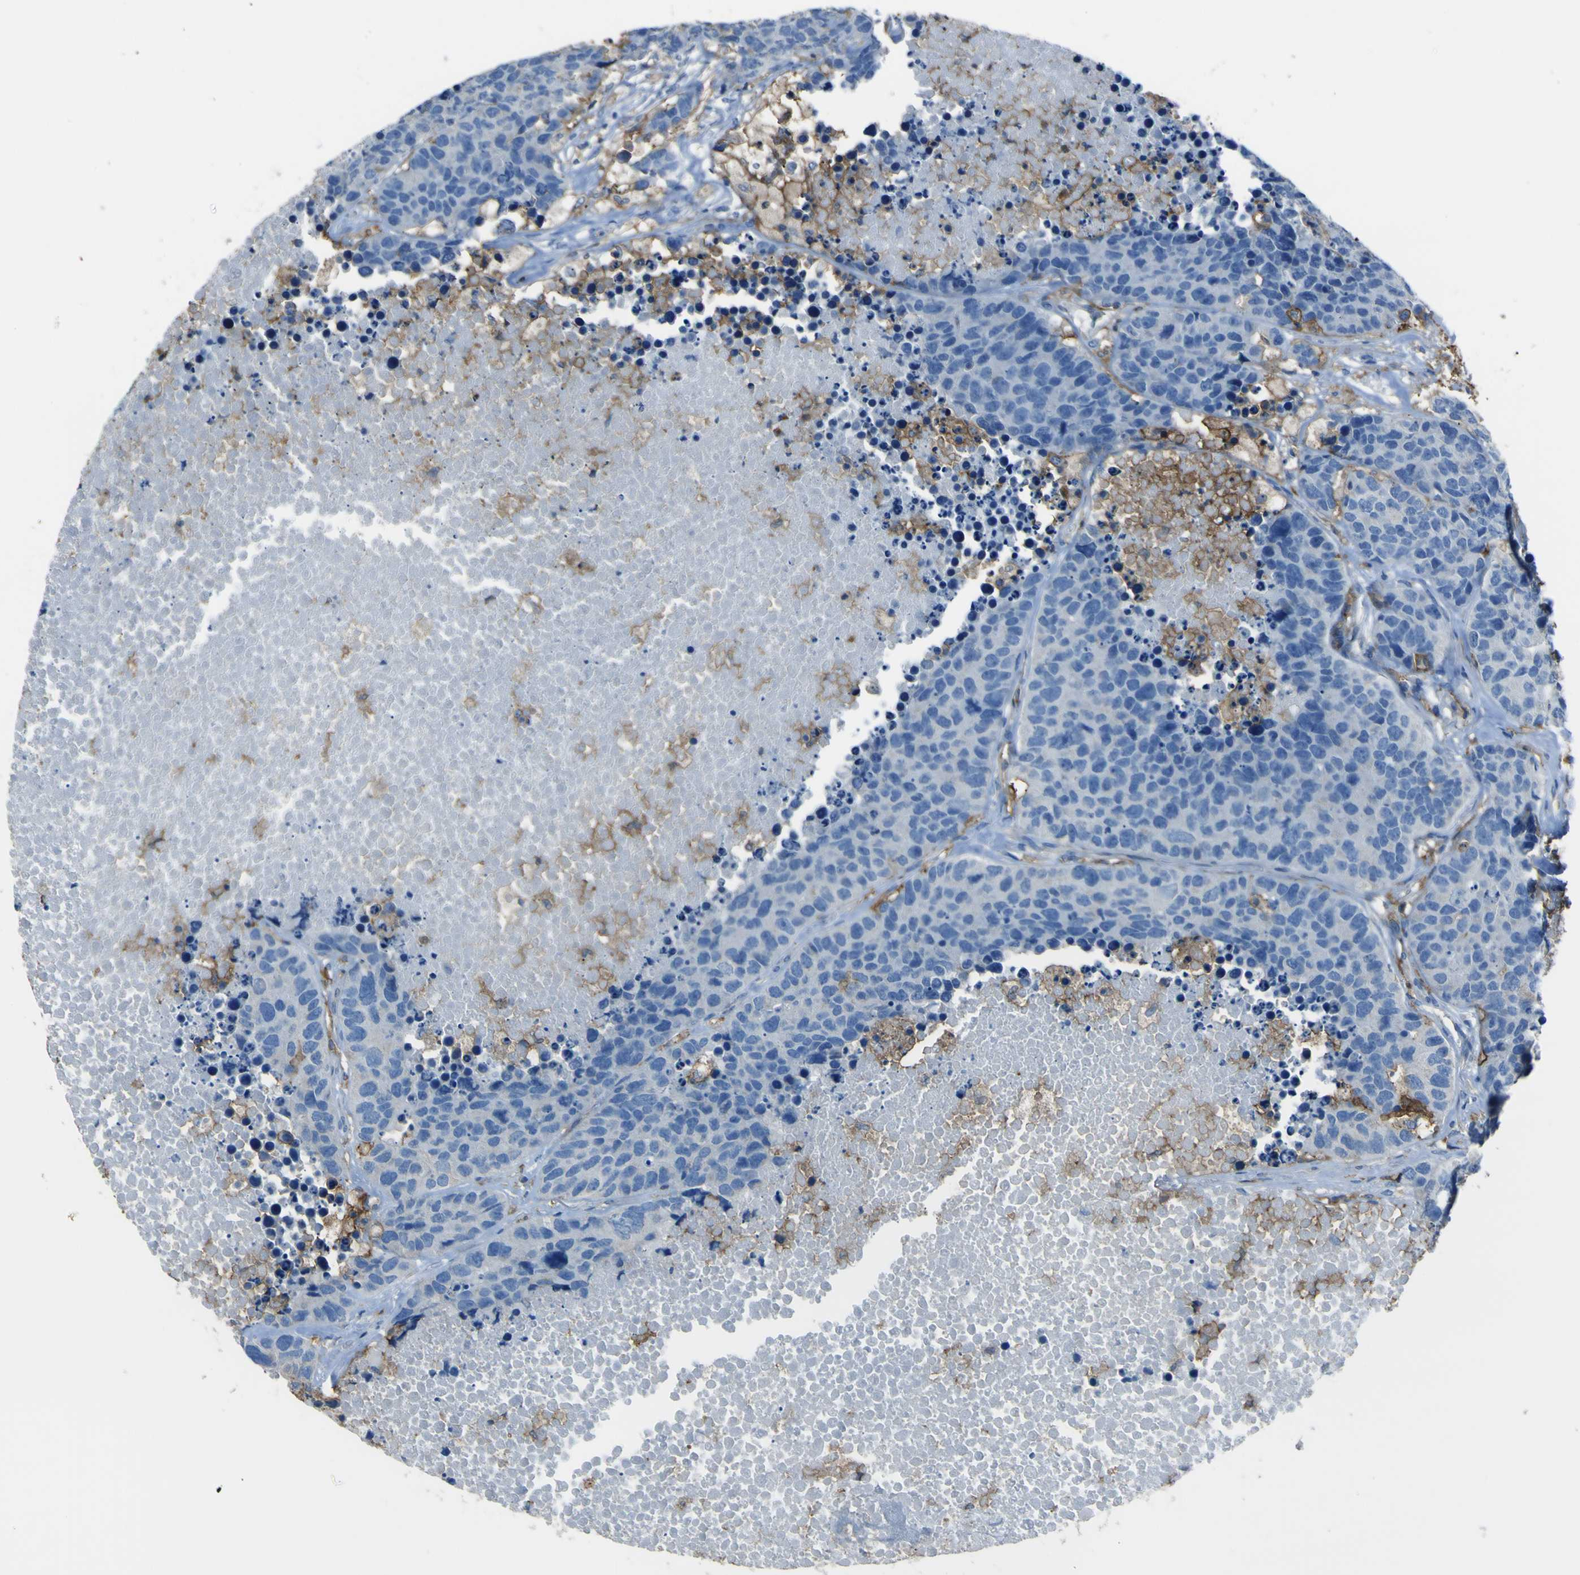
{"staining": {"intensity": "negative", "quantity": "none", "location": "none"}, "tissue": "carcinoid", "cell_type": "Tumor cells", "image_type": "cancer", "snomed": [{"axis": "morphology", "description": "Carcinoid, malignant, NOS"}, {"axis": "topography", "description": "Lung"}], "caption": "High power microscopy photomicrograph of an immunohistochemistry photomicrograph of malignant carcinoid, revealing no significant staining in tumor cells.", "gene": "LAIR1", "patient": {"sex": "male", "age": 60}}